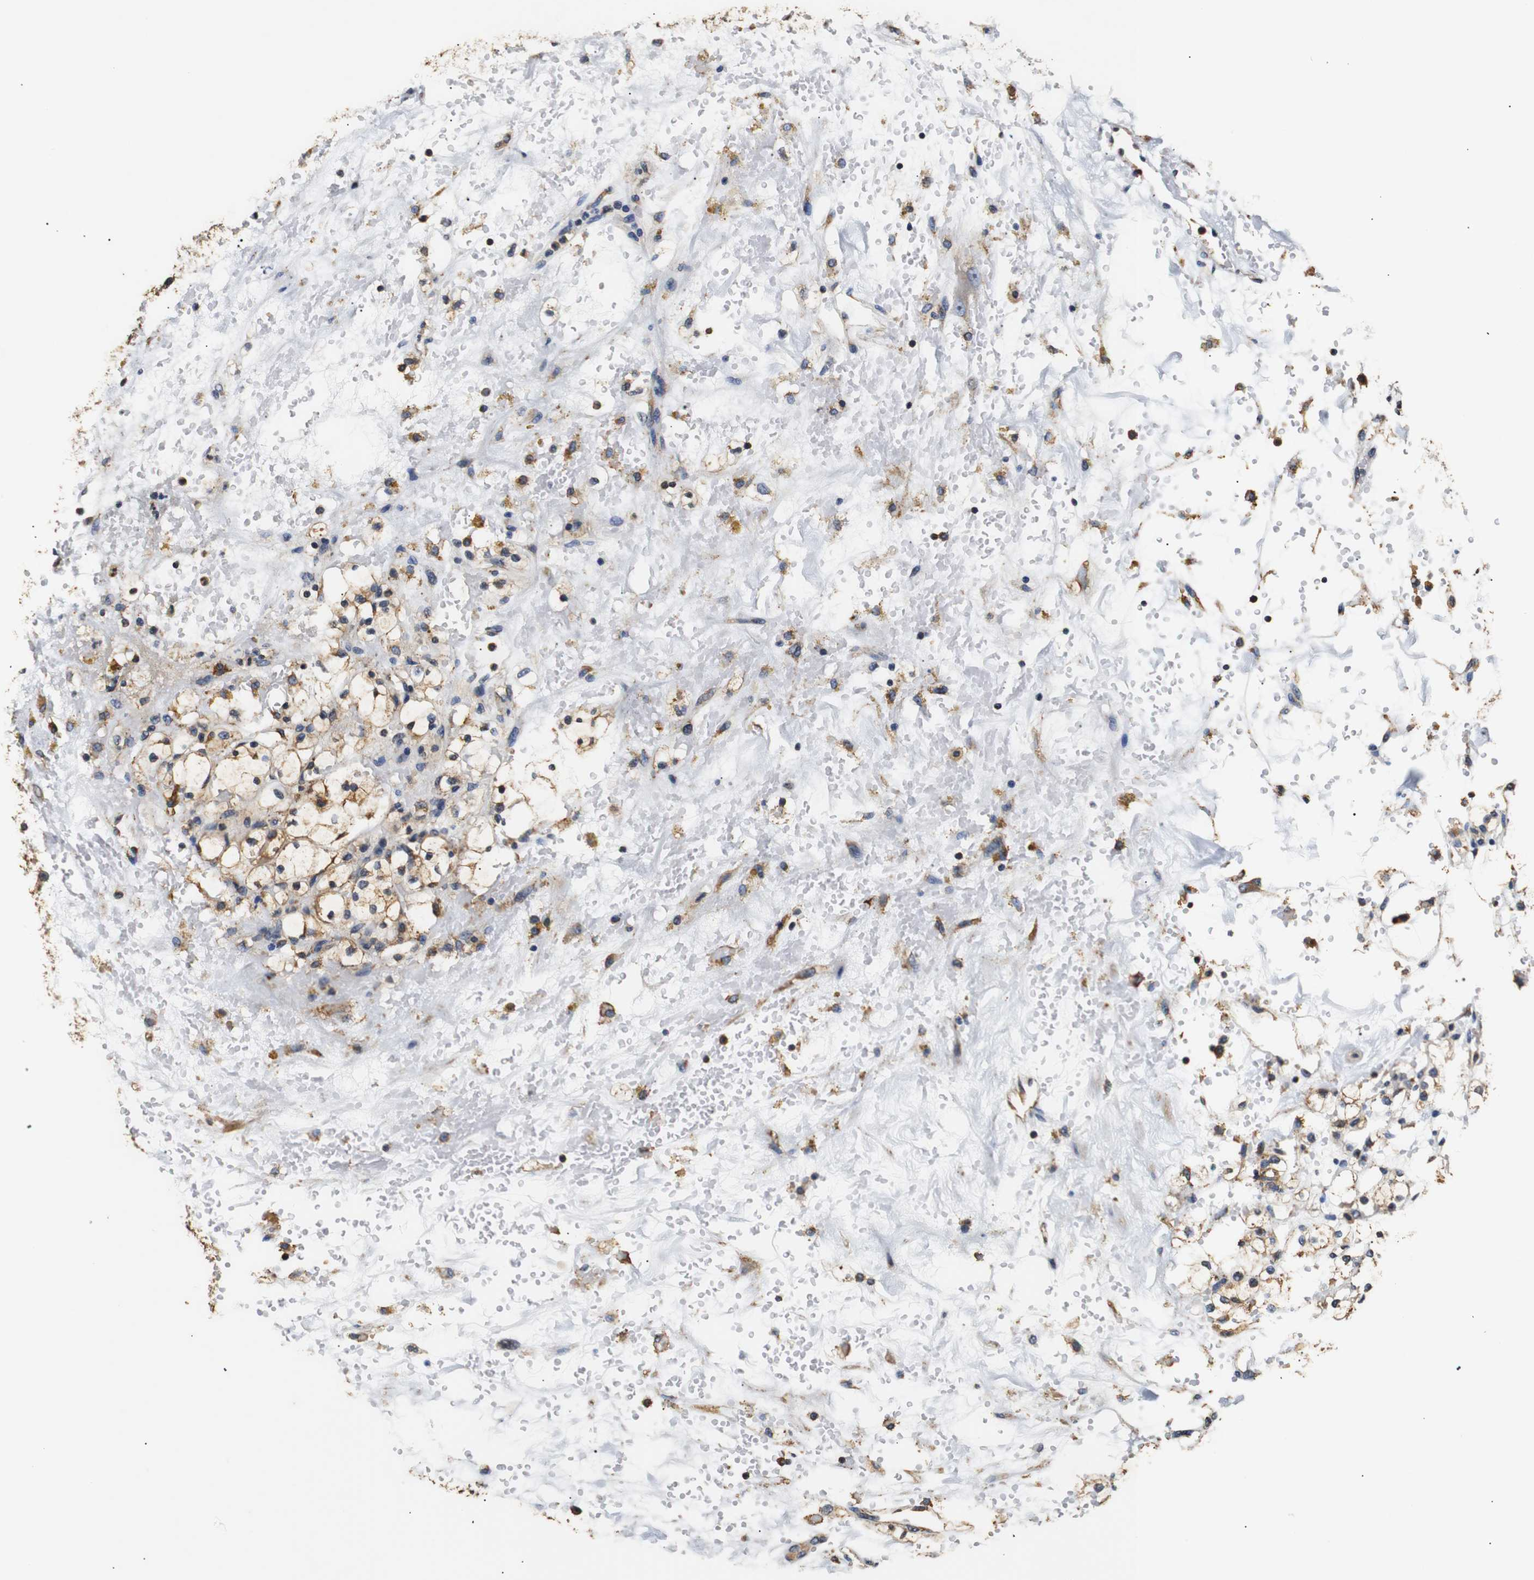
{"staining": {"intensity": "moderate", "quantity": ">75%", "location": "cytoplasmic/membranous"}, "tissue": "renal cancer", "cell_type": "Tumor cells", "image_type": "cancer", "snomed": [{"axis": "morphology", "description": "Adenocarcinoma, NOS"}, {"axis": "topography", "description": "Kidney"}], "caption": "Renal cancer (adenocarcinoma) stained with a protein marker exhibits moderate staining in tumor cells.", "gene": "HHIP", "patient": {"sex": "male", "age": 61}}